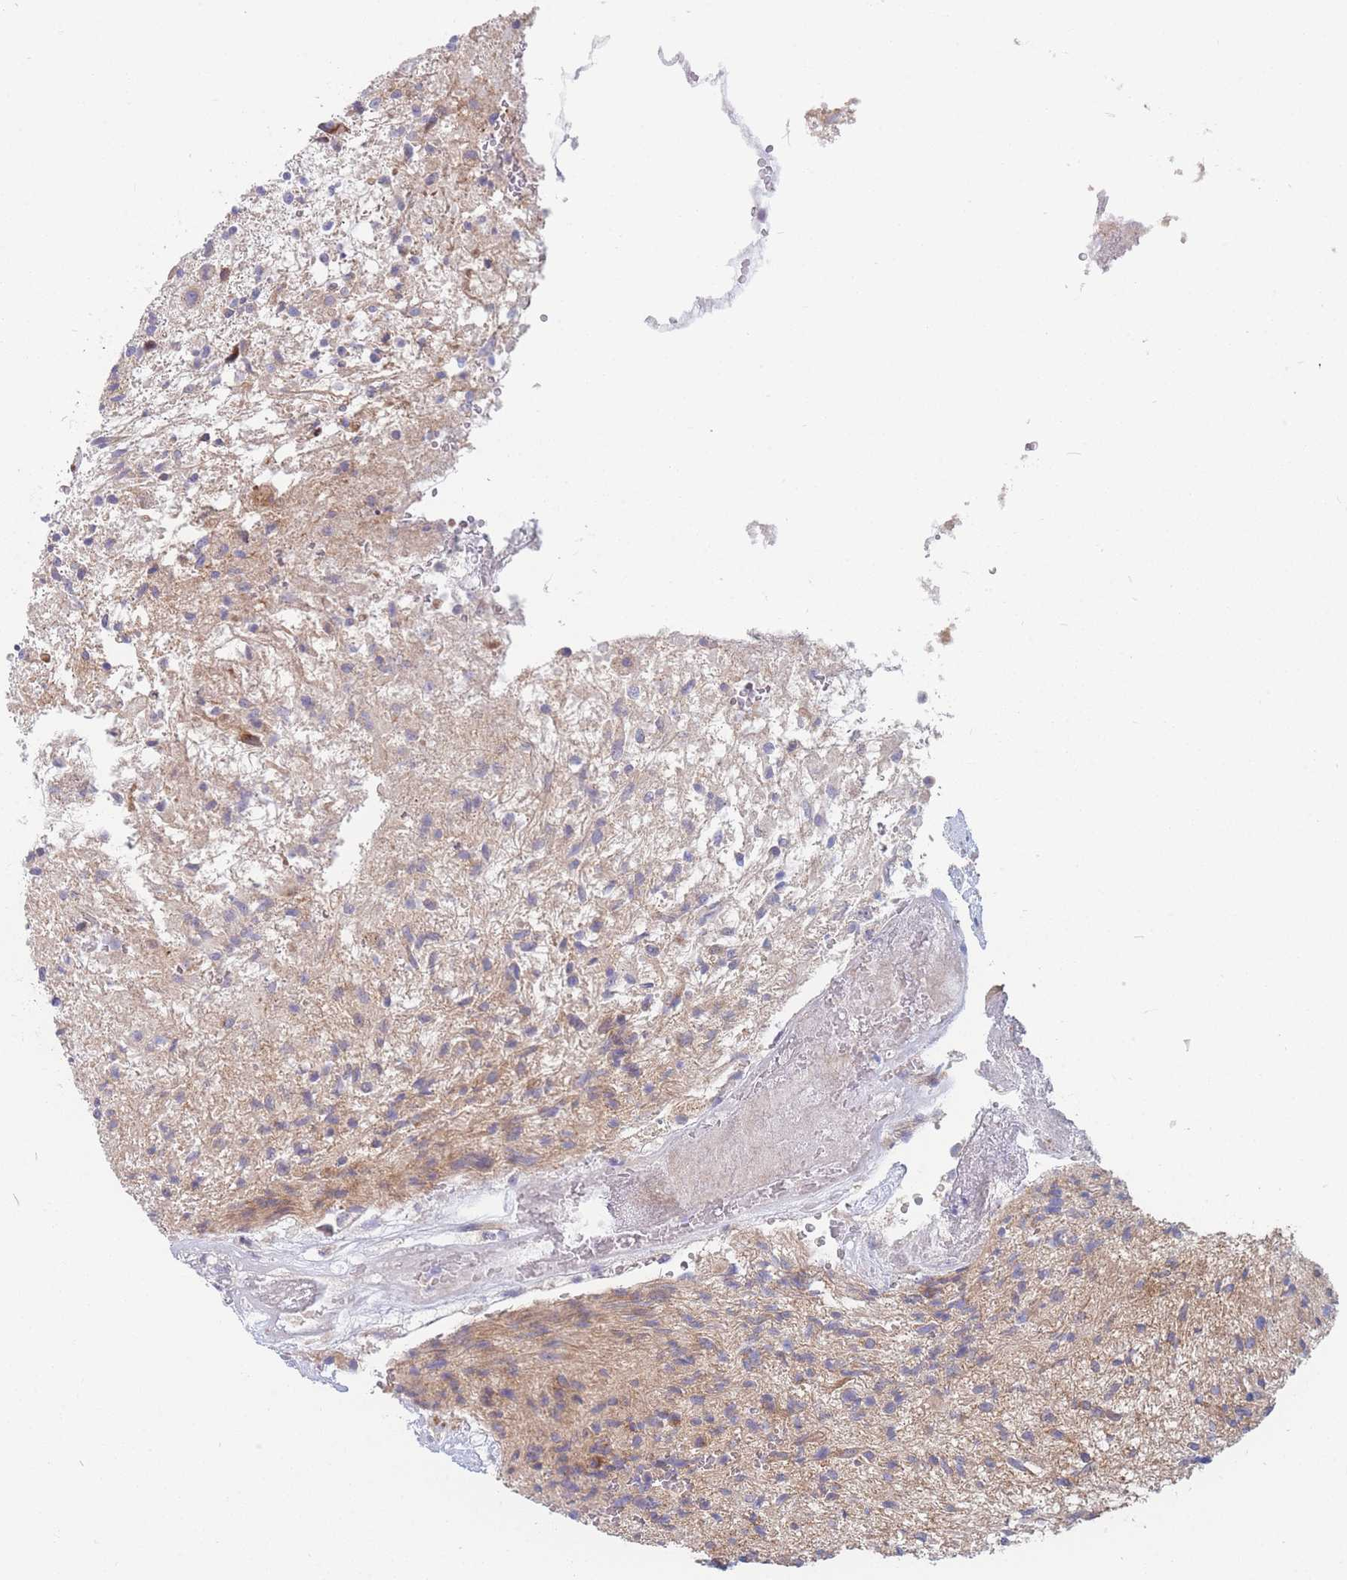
{"staining": {"intensity": "negative", "quantity": "none", "location": "none"}, "tissue": "glioma", "cell_type": "Tumor cells", "image_type": "cancer", "snomed": [{"axis": "morphology", "description": "Glioma, malignant, High grade"}, {"axis": "topography", "description": "Brain"}], "caption": "This is a image of immunohistochemistry (IHC) staining of malignant glioma (high-grade), which shows no staining in tumor cells.", "gene": "TMEM131L", "patient": {"sex": "male", "age": 56}}